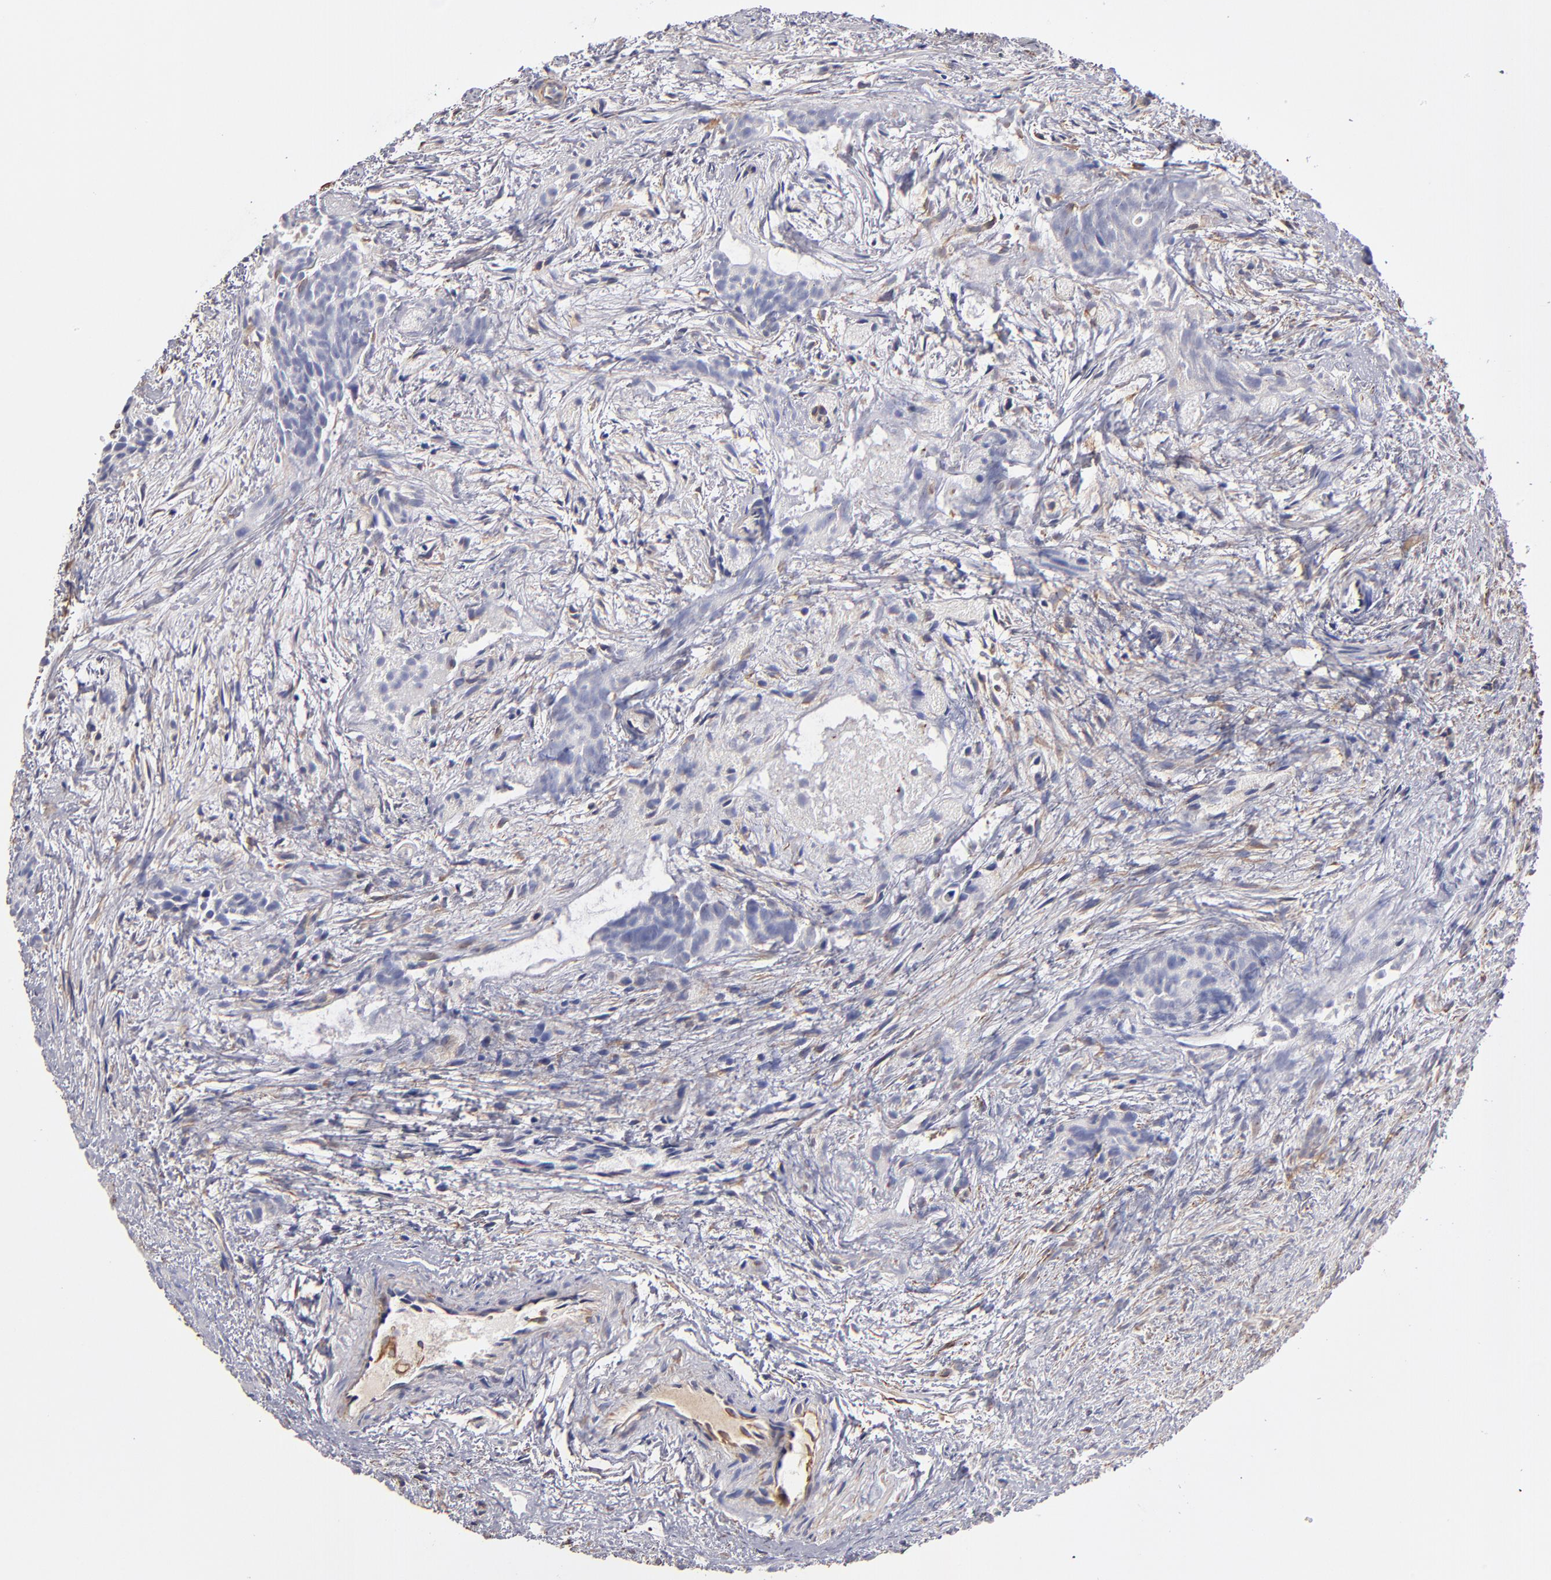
{"staining": {"intensity": "negative", "quantity": "none", "location": "none"}, "tissue": "urothelial cancer", "cell_type": "Tumor cells", "image_type": "cancer", "snomed": [{"axis": "morphology", "description": "Urothelial carcinoma, High grade"}, {"axis": "topography", "description": "Urinary bladder"}], "caption": "Immunohistochemistry (IHC) photomicrograph of human high-grade urothelial carcinoma stained for a protein (brown), which displays no staining in tumor cells.", "gene": "ABCC1", "patient": {"sex": "female", "age": 78}}